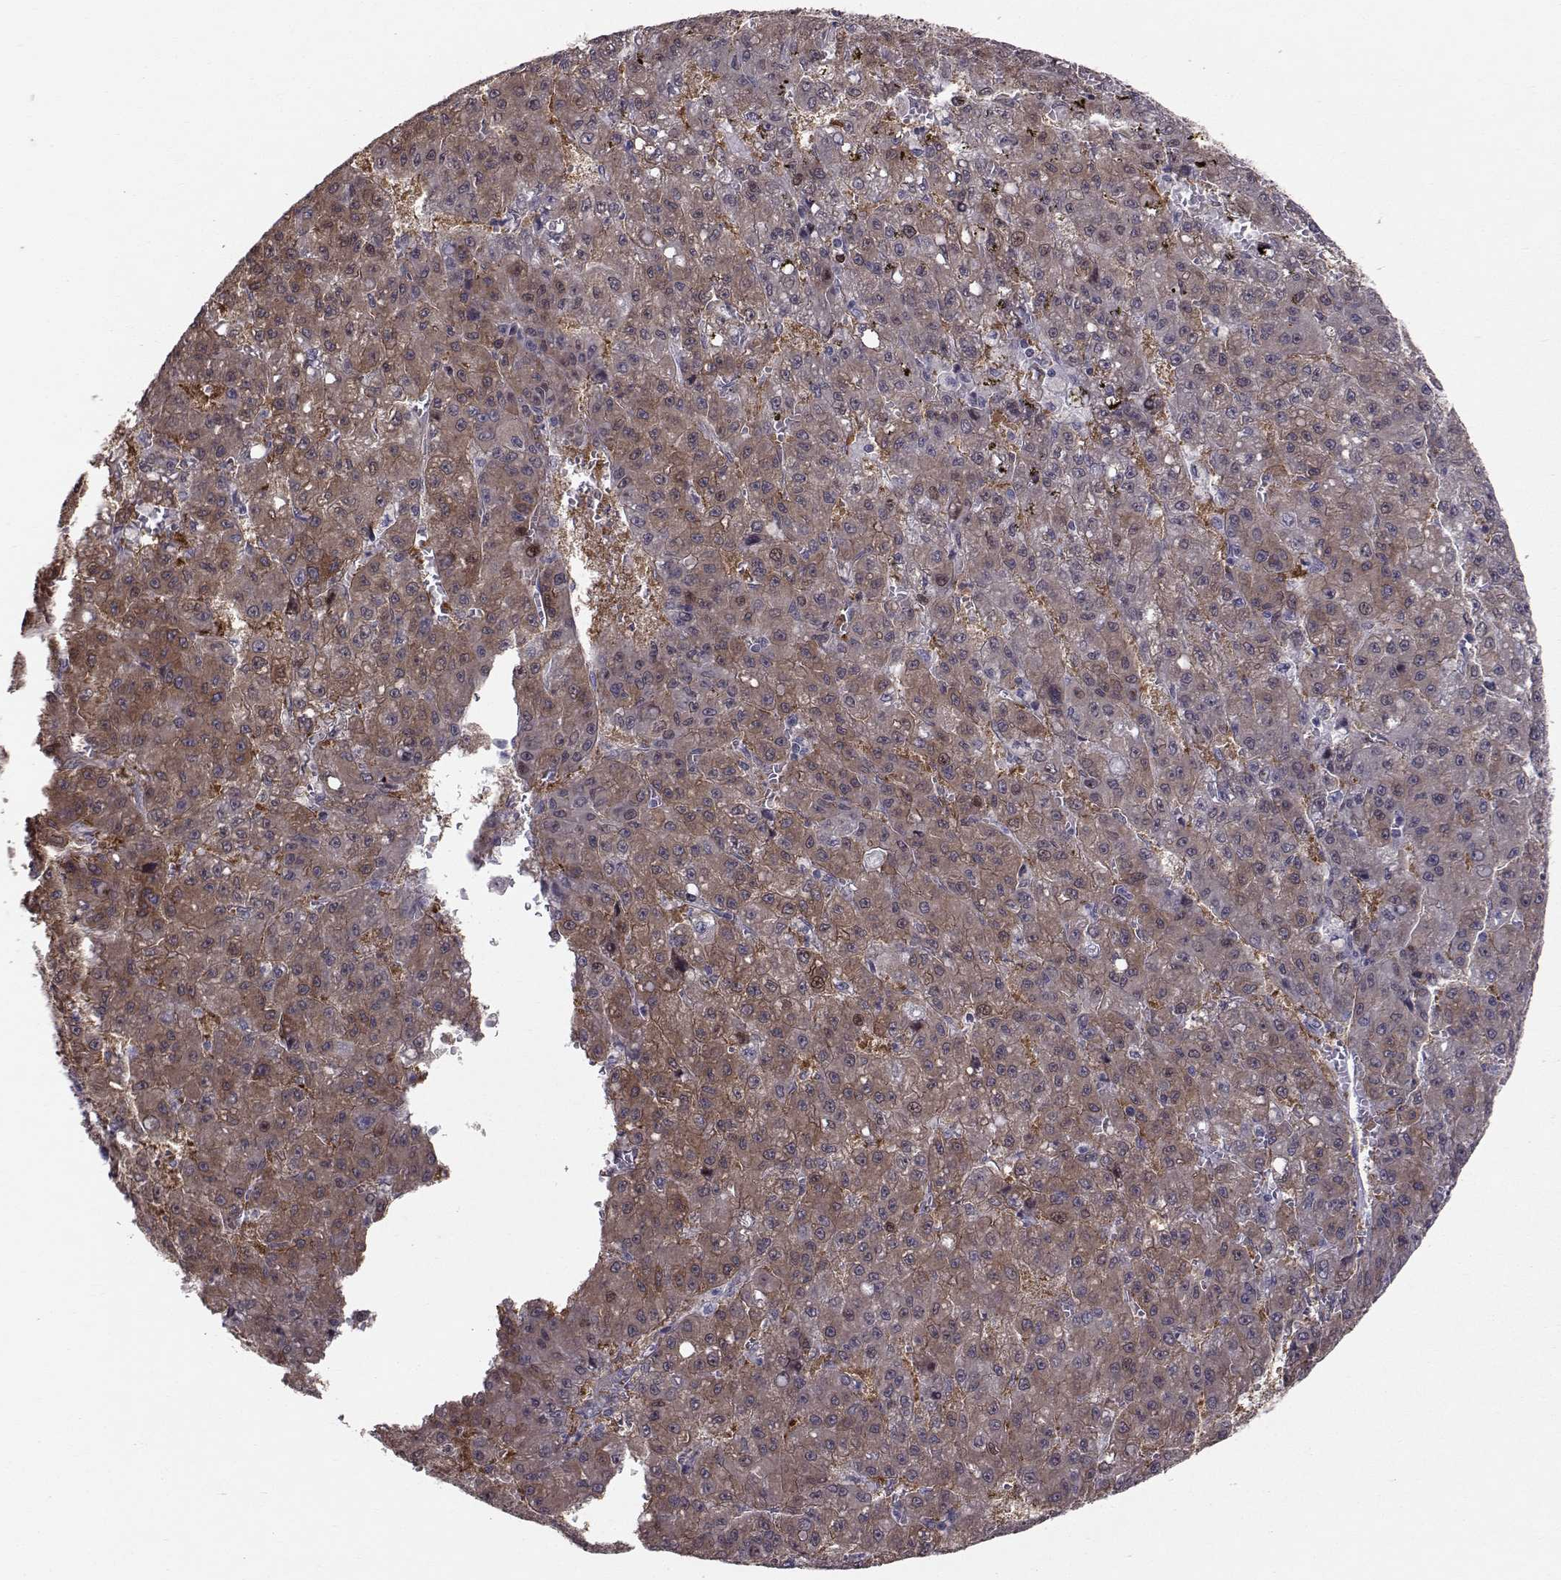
{"staining": {"intensity": "moderate", "quantity": "25%-75%", "location": "cytoplasmic/membranous"}, "tissue": "liver cancer", "cell_type": "Tumor cells", "image_type": "cancer", "snomed": [{"axis": "morphology", "description": "Carcinoma, Hepatocellular, NOS"}, {"axis": "topography", "description": "Liver"}], "caption": "This micrograph shows liver cancer stained with immunohistochemistry to label a protein in brown. The cytoplasmic/membranous of tumor cells show moderate positivity for the protein. Nuclei are counter-stained blue.", "gene": "HSP90AB1", "patient": {"sex": "male", "age": 70}}